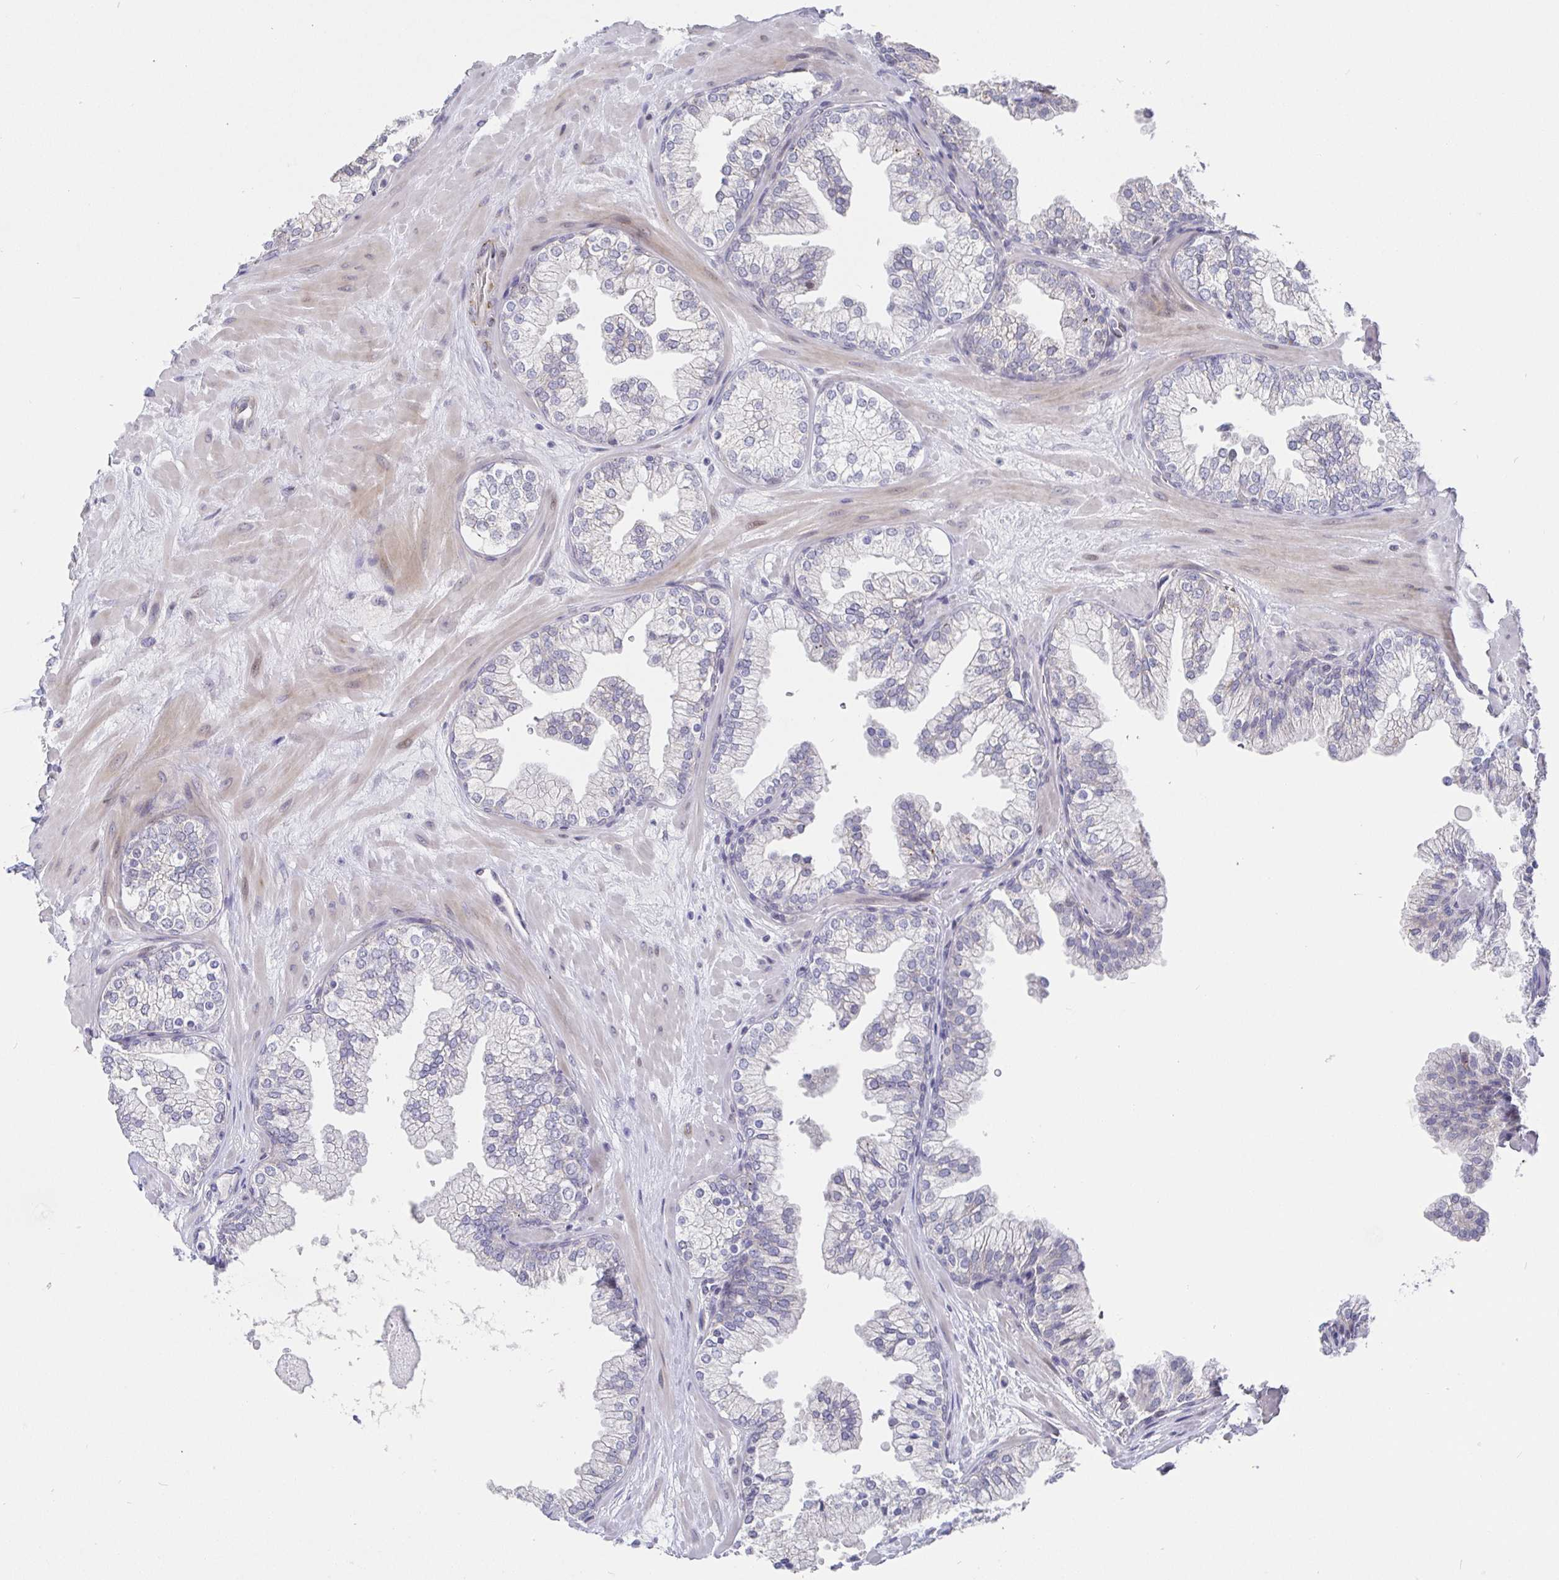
{"staining": {"intensity": "weak", "quantity": "<25%", "location": "cytoplasmic/membranous"}, "tissue": "prostate", "cell_type": "Glandular cells", "image_type": "normal", "snomed": [{"axis": "morphology", "description": "Normal tissue, NOS"}, {"axis": "topography", "description": "Prostate"}, {"axis": "topography", "description": "Peripheral nerve tissue"}], "caption": "Immunohistochemical staining of normal prostate reveals no significant expression in glandular cells.", "gene": "CIT", "patient": {"sex": "male", "age": 61}}